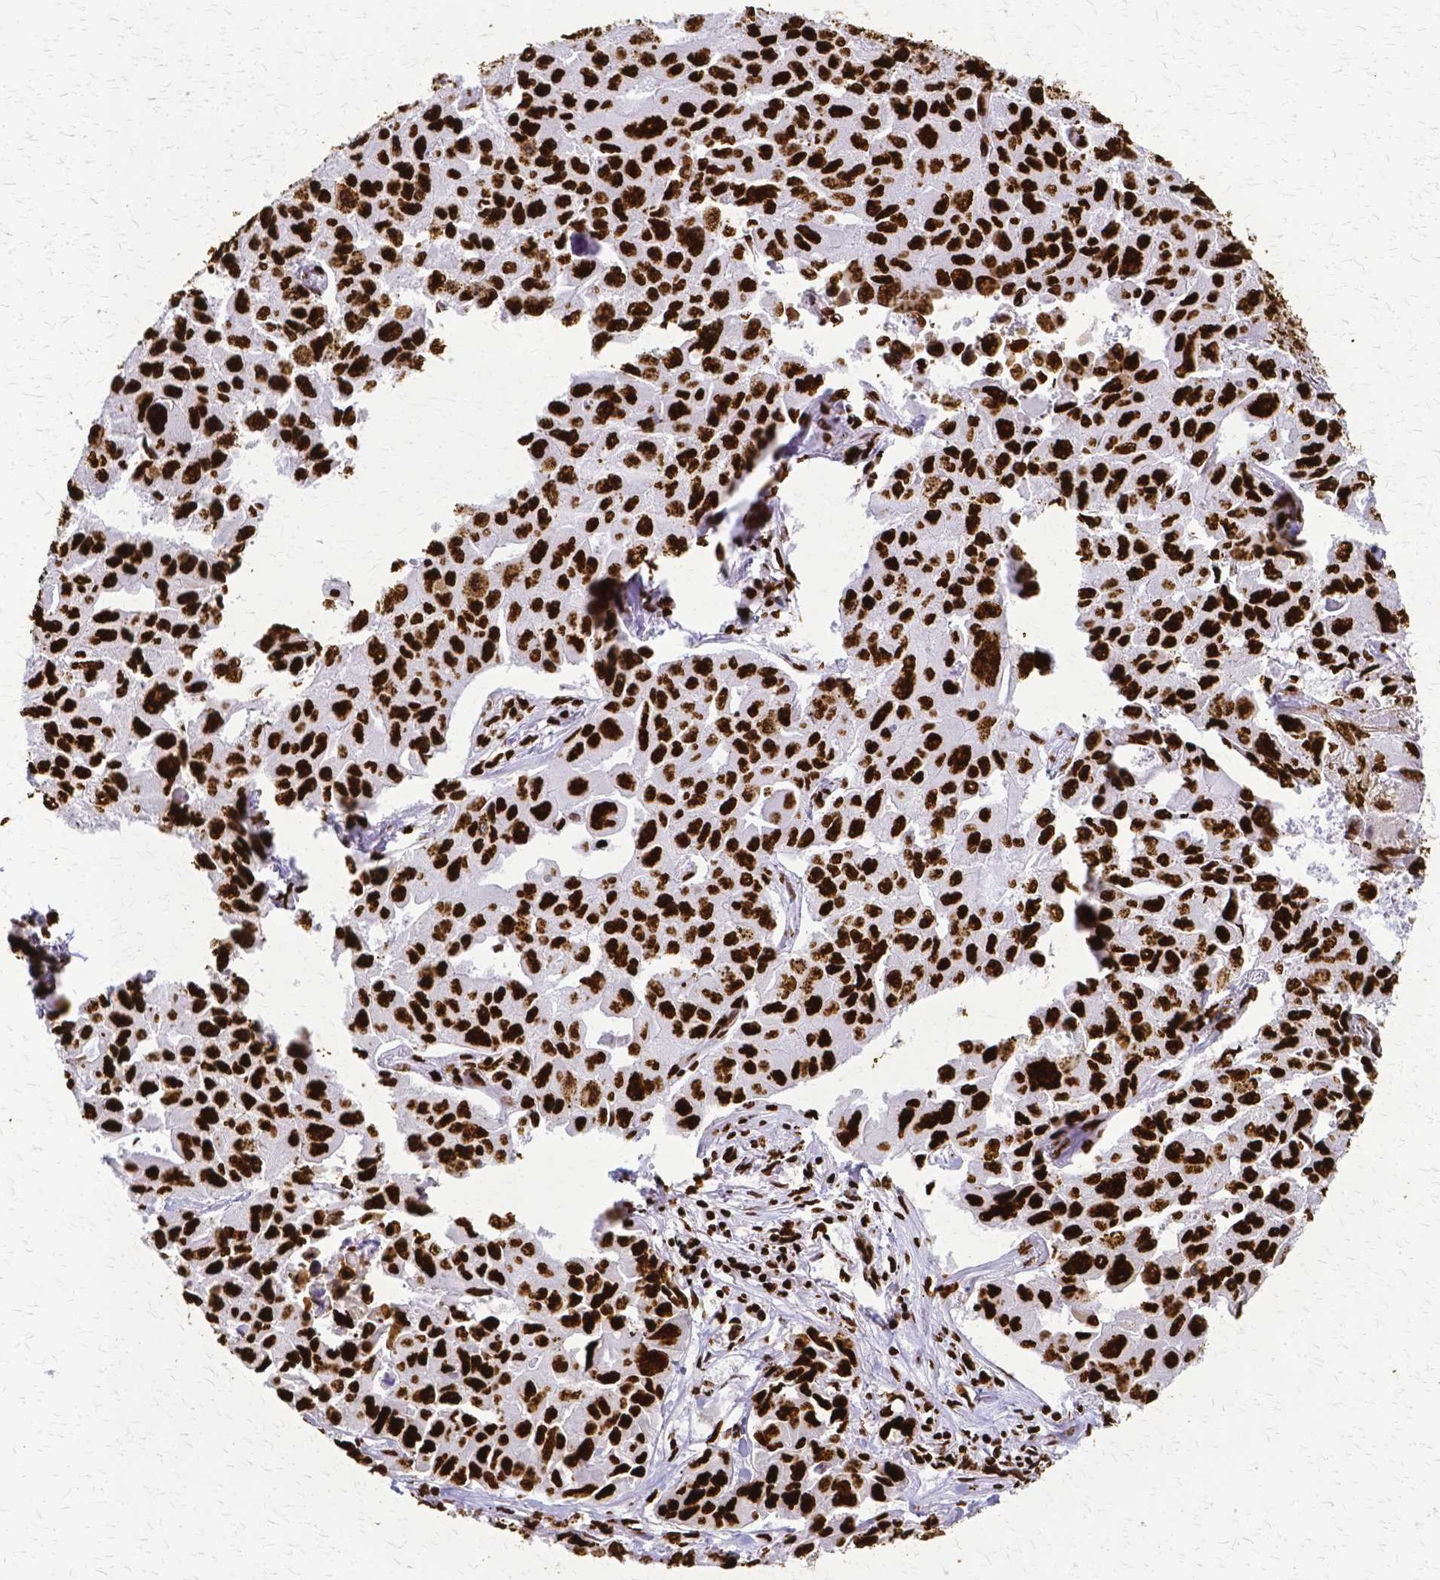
{"staining": {"intensity": "strong", "quantity": ">75%", "location": "nuclear"}, "tissue": "lung cancer", "cell_type": "Tumor cells", "image_type": "cancer", "snomed": [{"axis": "morphology", "description": "Adenocarcinoma, NOS"}, {"axis": "topography", "description": "Lung"}], "caption": "Immunohistochemistry (IHC) (DAB) staining of human adenocarcinoma (lung) exhibits strong nuclear protein positivity in about >75% of tumor cells. The staining is performed using DAB (3,3'-diaminobenzidine) brown chromogen to label protein expression. The nuclei are counter-stained blue using hematoxylin.", "gene": "SFPQ", "patient": {"sex": "male", "age": 64}}